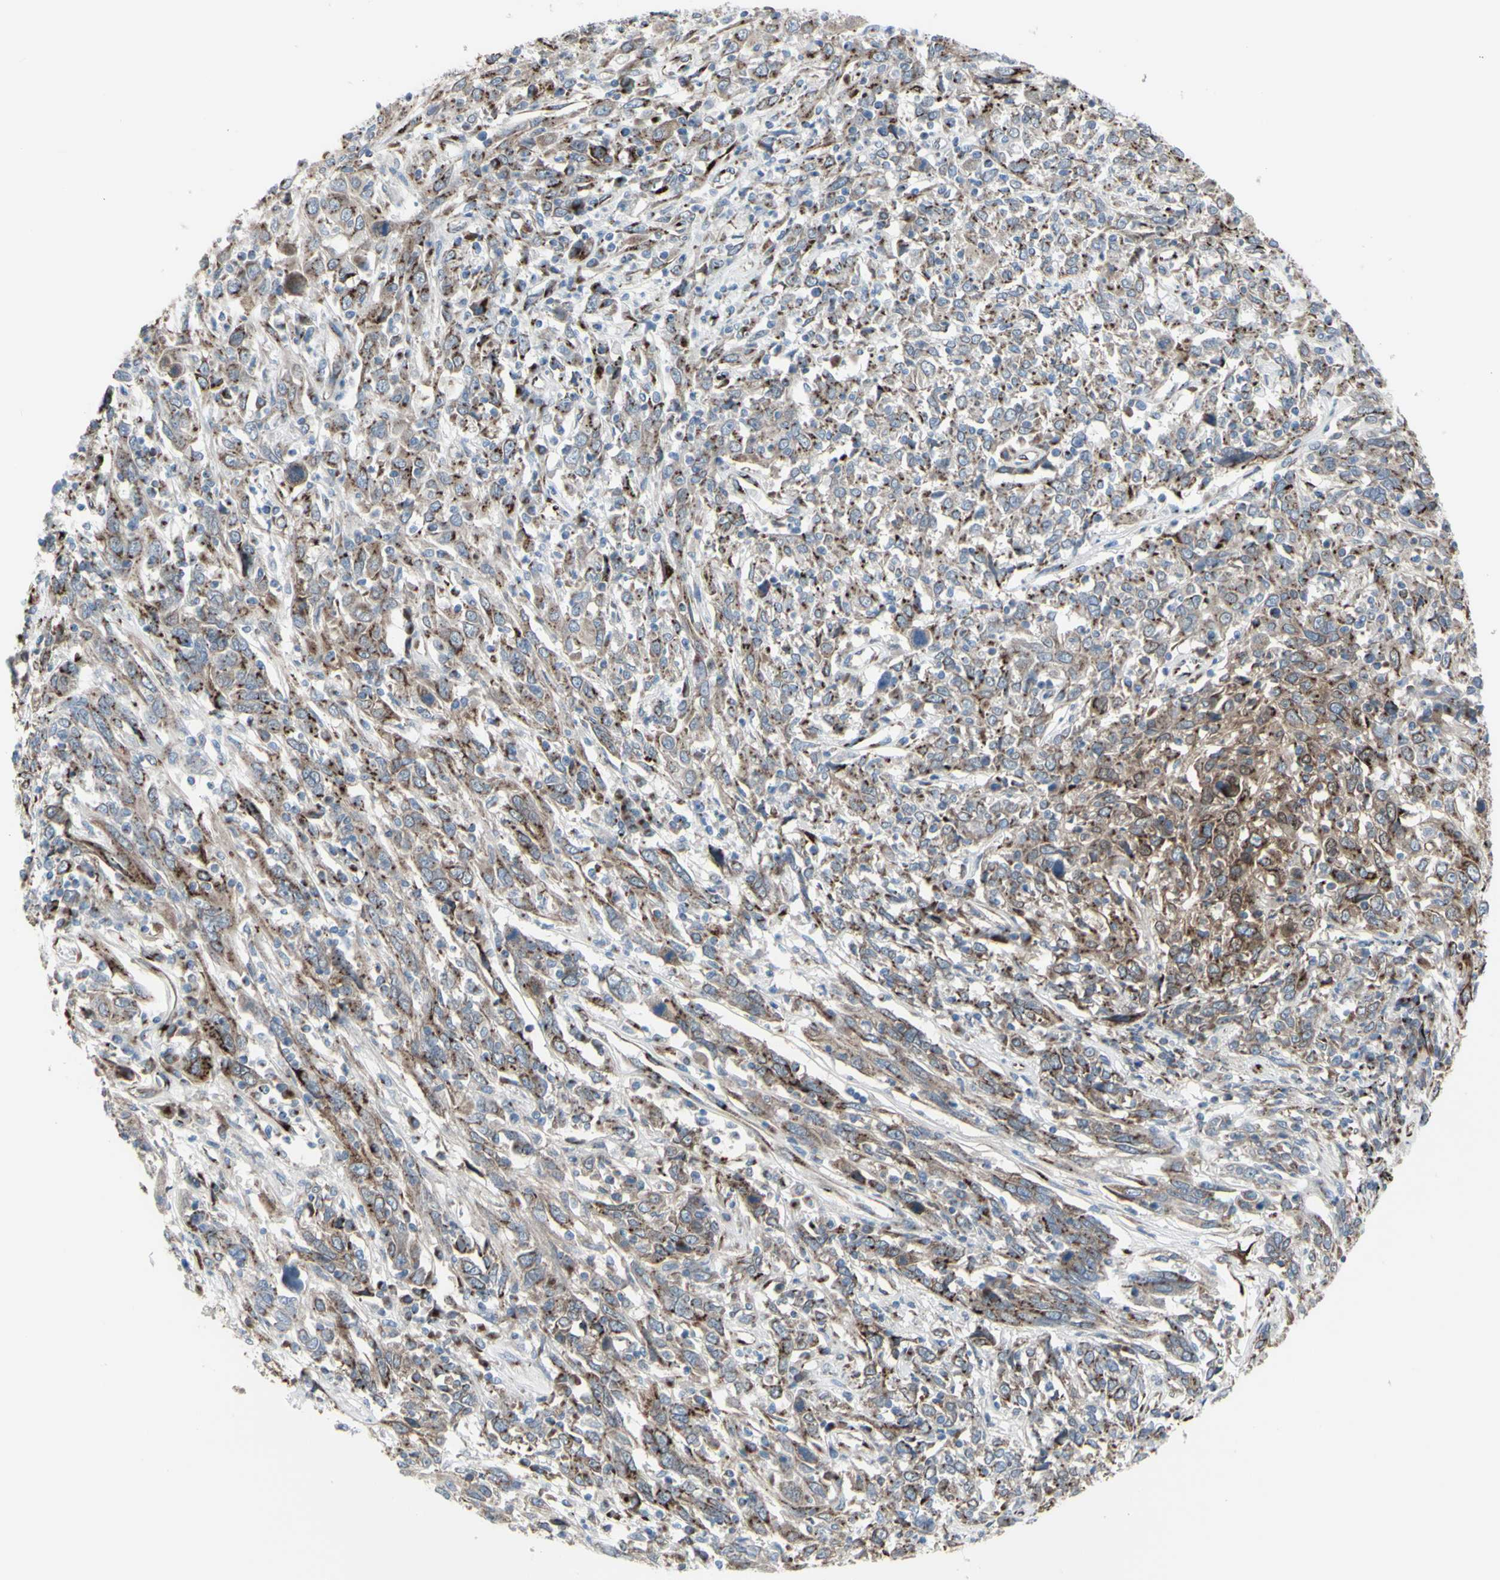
{"staining": {"intensity": "moderate", "quantity": ">75%", "location": "cytoplasmic/membranous"}, "tissue": "cervical cancer", "cell_type": "Tumor cells", "image_type": "cancer", "snomed": [{"axis": "morphology", "description": "Squamous cell carcinoma, NOS"}, {"axis": "topography", "description": "Cervix"}], "caption": "This histopathology image exhibits squamous cell carcinoma (cervical) stained with immunohistochemistry to label a protein in brown. The cytoplasmic/membranous of tumor cells show moderate positivity for the protein. Nuclei are counter-stained blue.", "gene": "GLG1", "patient": {"sex": "female", "age": 46}}